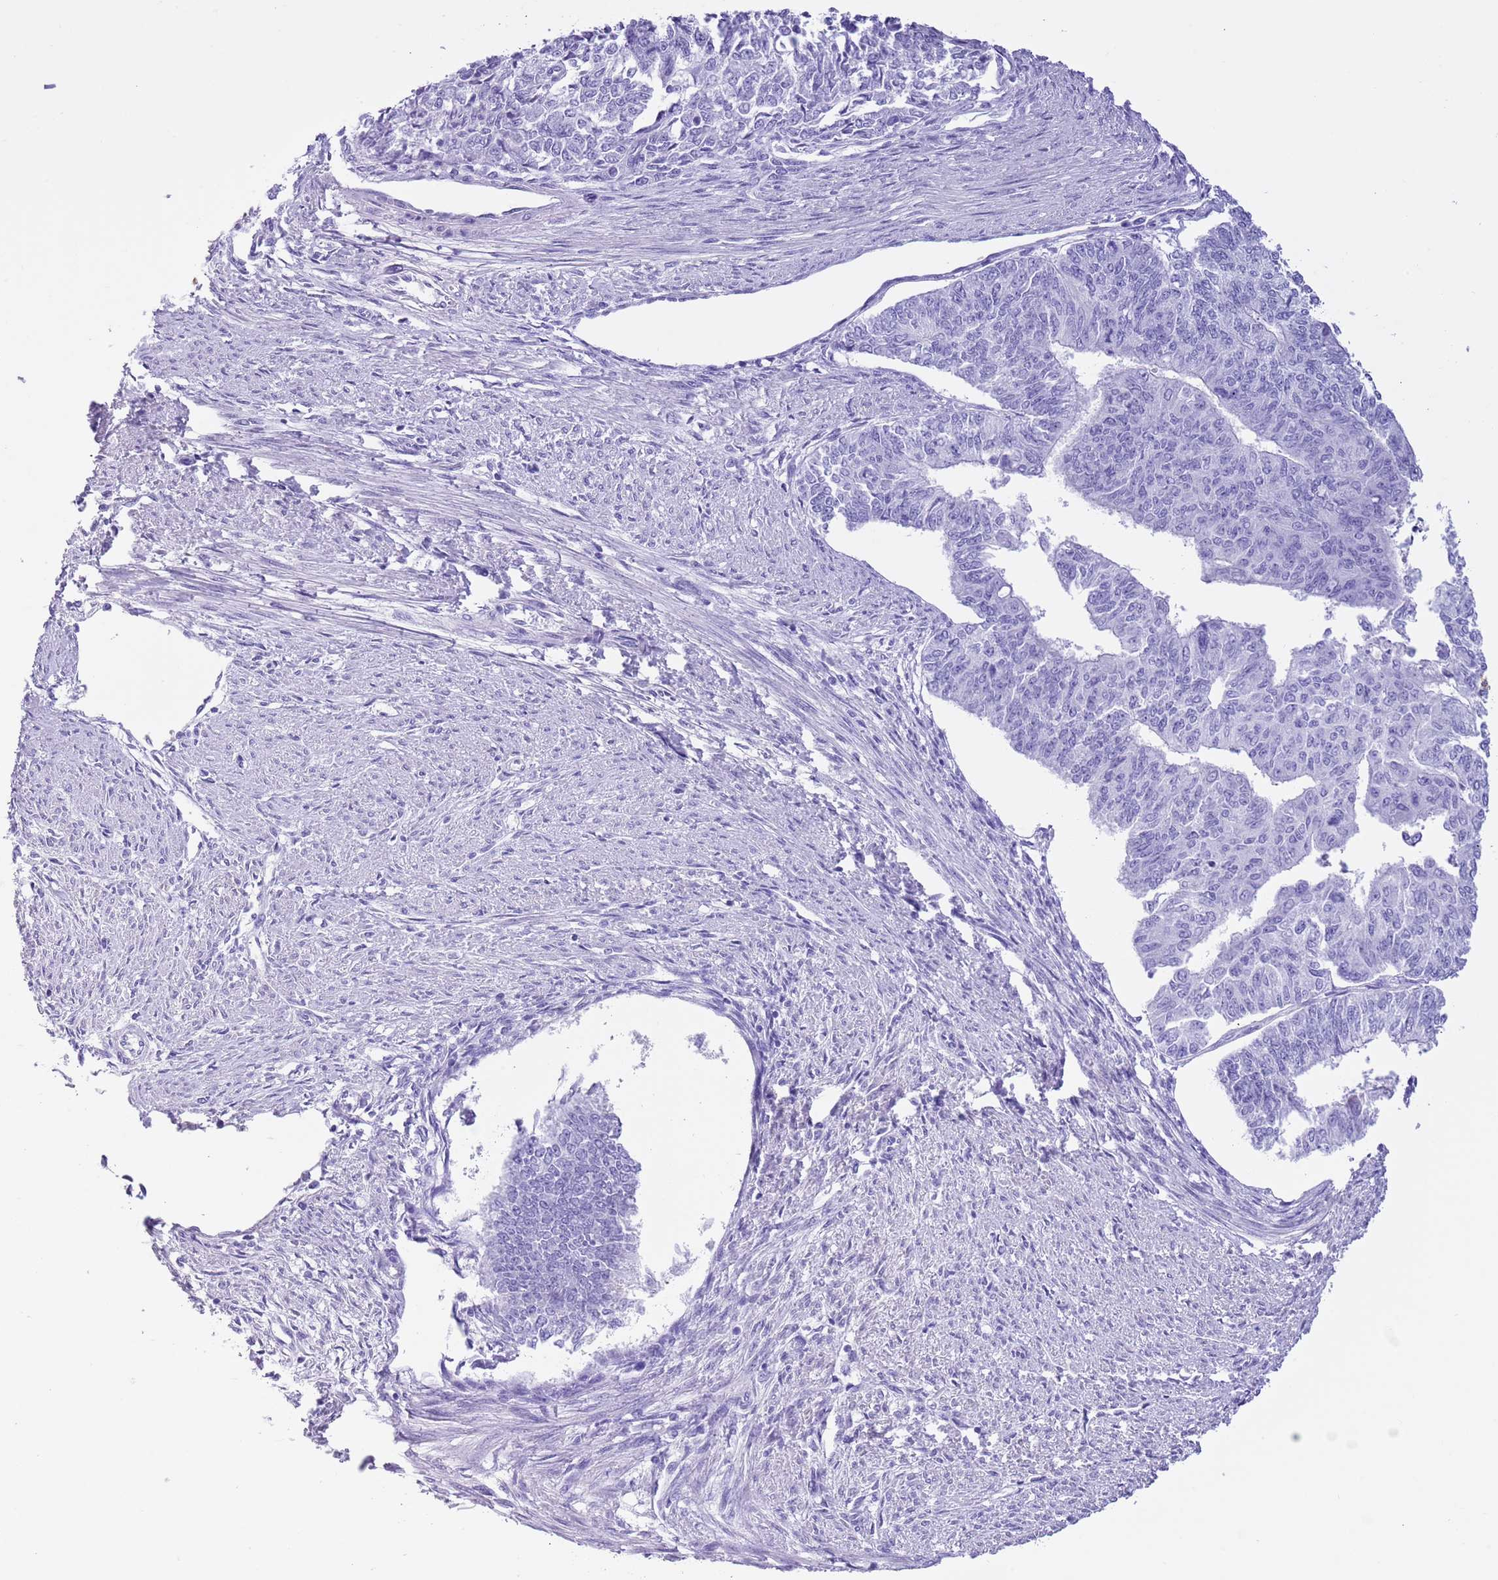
{"staining": {"intensity": "negative", "quantity": "none", "location": "none"}, "tissue": "endometrial cancer", "cell_type": "Tumor cells", "image_type": "cancer", "snomed": [{"axis": "morphology", "description": "Adenocarcinoma, NOS"}, {"axis": "topography", "description": "Endometrium"}], "caption": "Immunohistochemistry (IHC) of endometrial adenocarcinoma shows no staining in tumor cells. (IHC, brightfield microscopy, high magnification).", "gene": "TBC1D10B", "patient": {"sex": "female", "age": 32}}